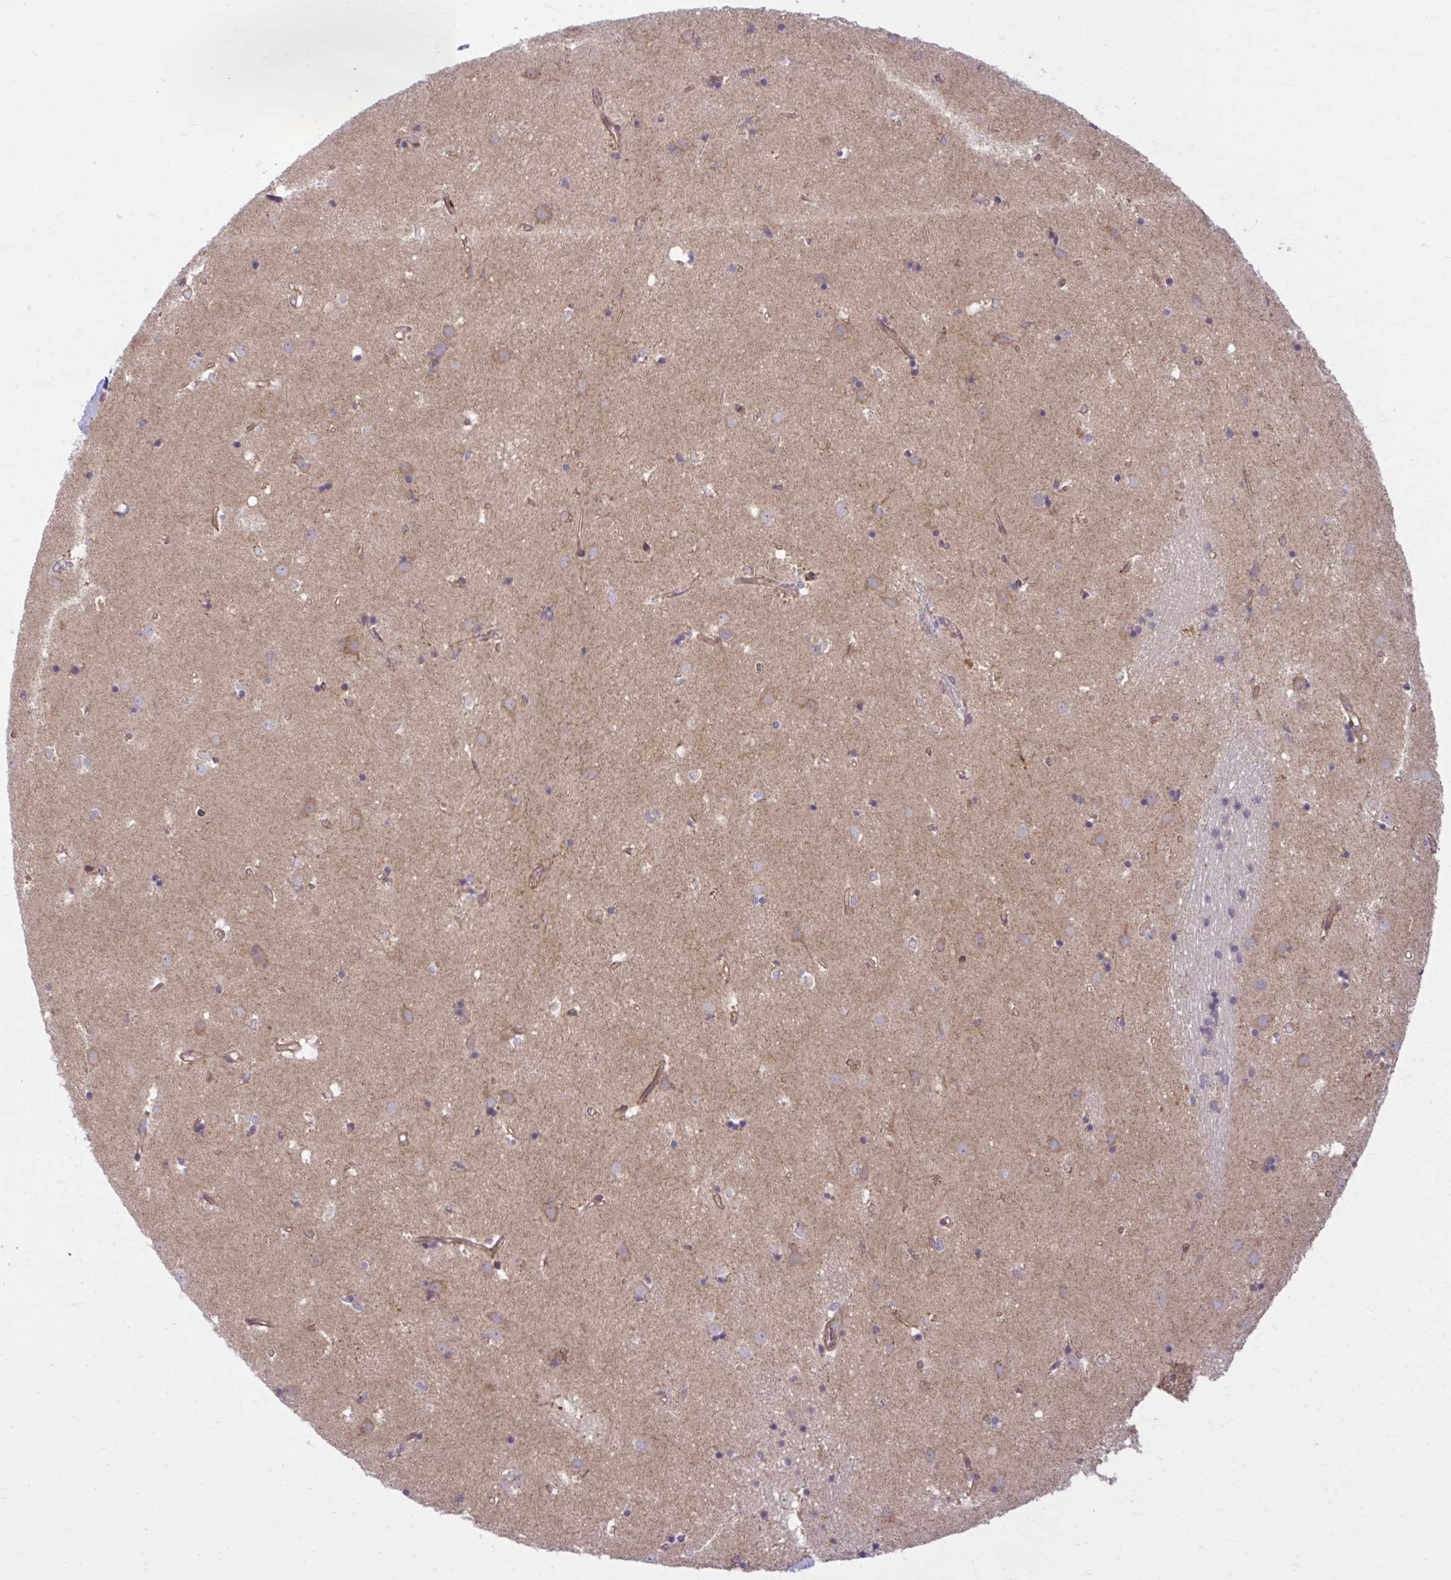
{"staining": {"intensity": "moderate", "quantity": "<25%", "location": "cytoplasmic/membranous"}, "tissue": "caudate", "cell_type": "Glial cells", "image_type": "normal", "snomed": [{"axis": "morphology", "description": "Normal tissue, NOS"}, {"axis": "topography", "description": "Lateral ventricle wall"}], "caption": "Brown immunohistochemical staining in benign caudate demonstrates moderate cytoplasmic/membranous expression in about <25% of glial cells.", "gene": "LIMS1", "patient": {"sex": "male", "age": 54}}